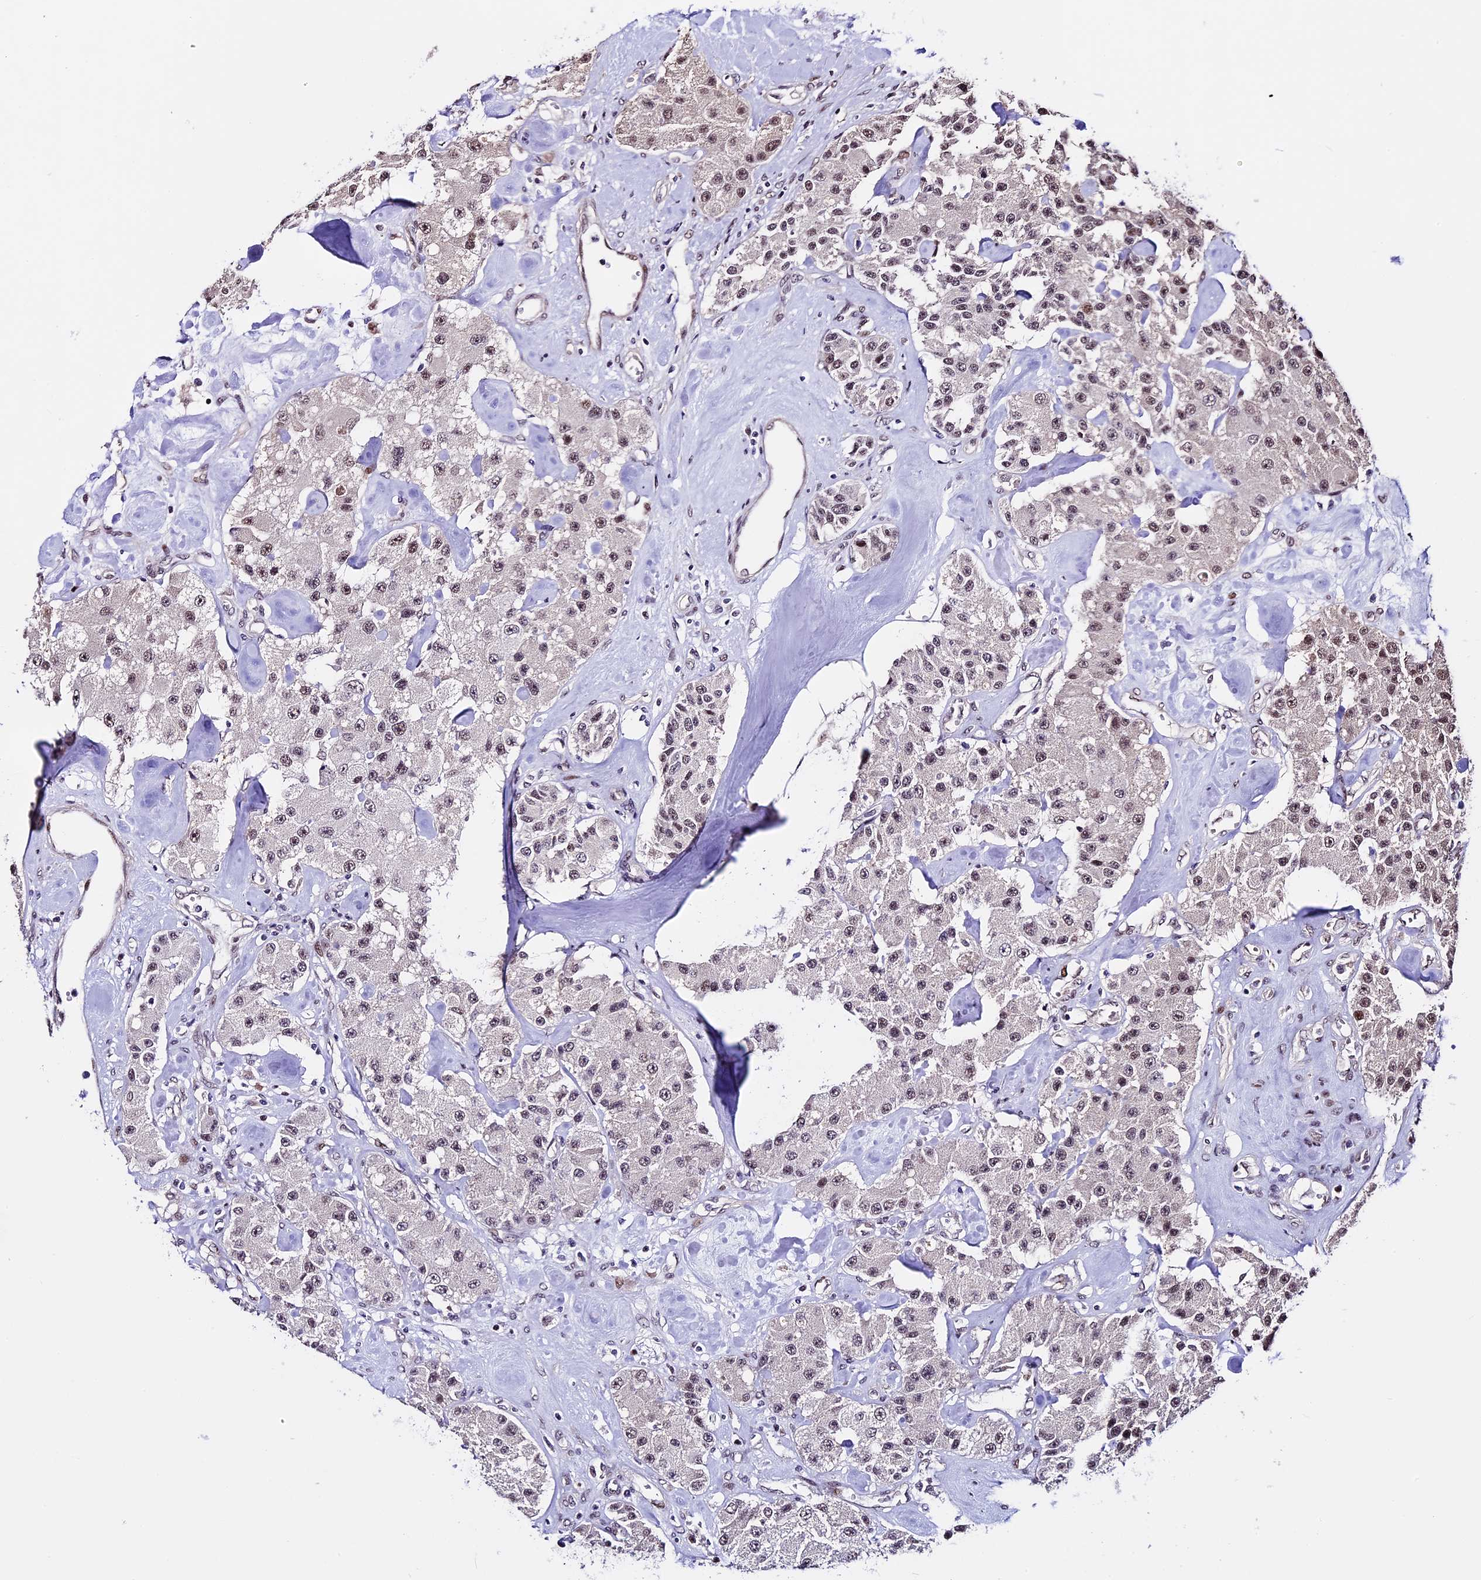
{"staining": {"intensity": "weak", "quantity": ">75%", "location": "nuclear"}, "tissue": "carcinoid", "cell_type": "Tumor cells", "image_type": "cancer", "snomed": [{"axis": "morphology", "description": "Carcinoid, malignant, NOS"}, {"axis": "topography", "description": "Pancreas"}], "caption": "Carcinoid (malignant) stained for a protein (brown) shows weak nuclear positive staining in approximately >75% of tumor cells.", "gene": "TCP11L2", "patient": {"sex": "male", "age": 41}}